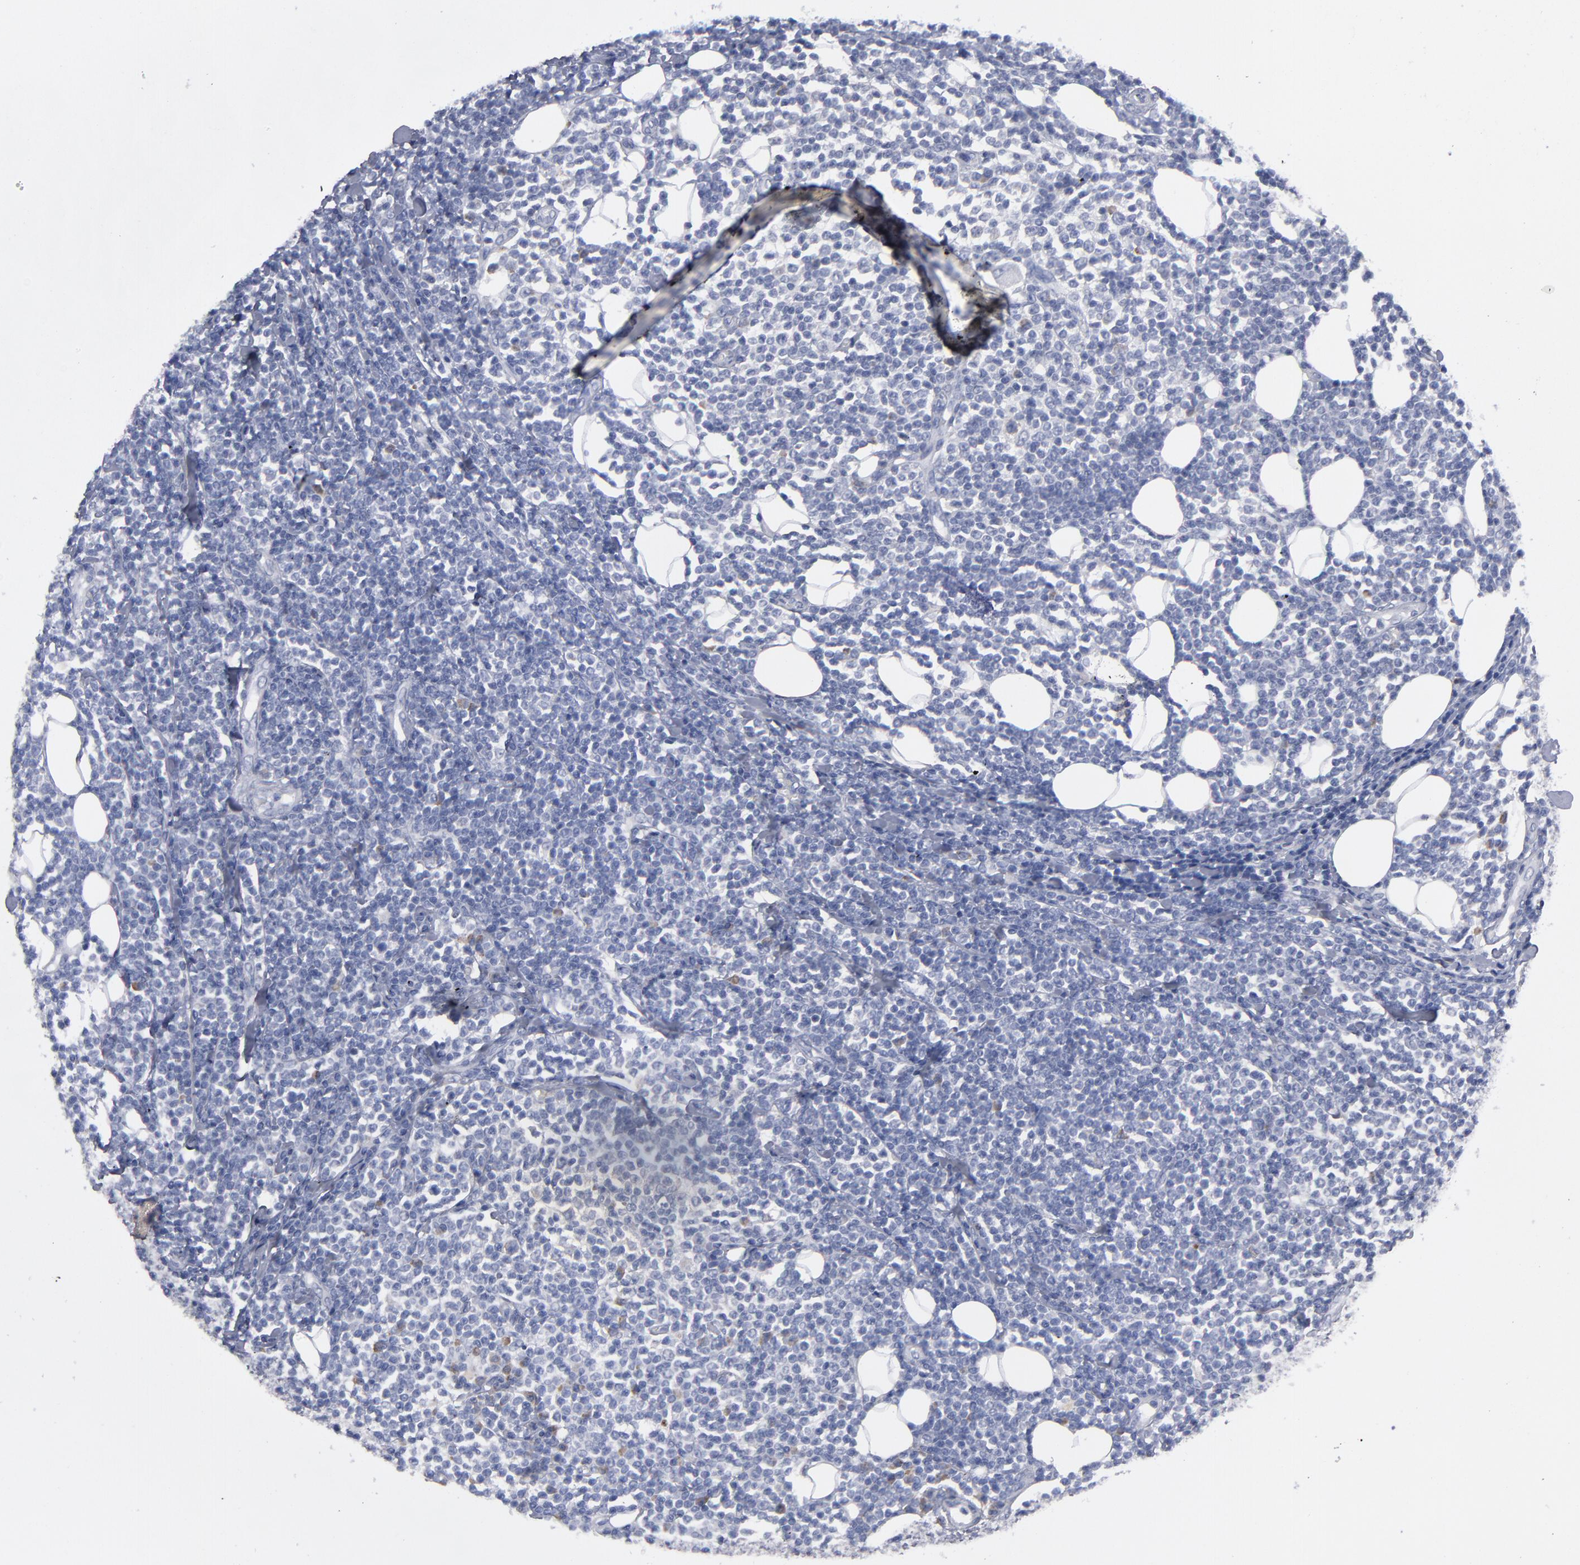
{"staining": {"intensity": "negative", "quantity": "none", "location": "none"}, "tissue": "lymphoma", "cell_type": "Tumor cells", "image_type": "cancer", "snomed": [{"axis": "morphology", "description": "Malignant lymphoma, non-Hodgkin's type, Low grade"}, {"axis": "topography", "description": "Soft tissue"}], "caption": "This image is of malignant lymphoma, non-Hodgkin's type (low-grade) stained with immunohistochemistry to label a protein in brown with the nuclei are counter-stained blue. There is no positivity in tumor cells.", "gene": "CCDC80", "patient": {"sex": "male", "age": 92}}